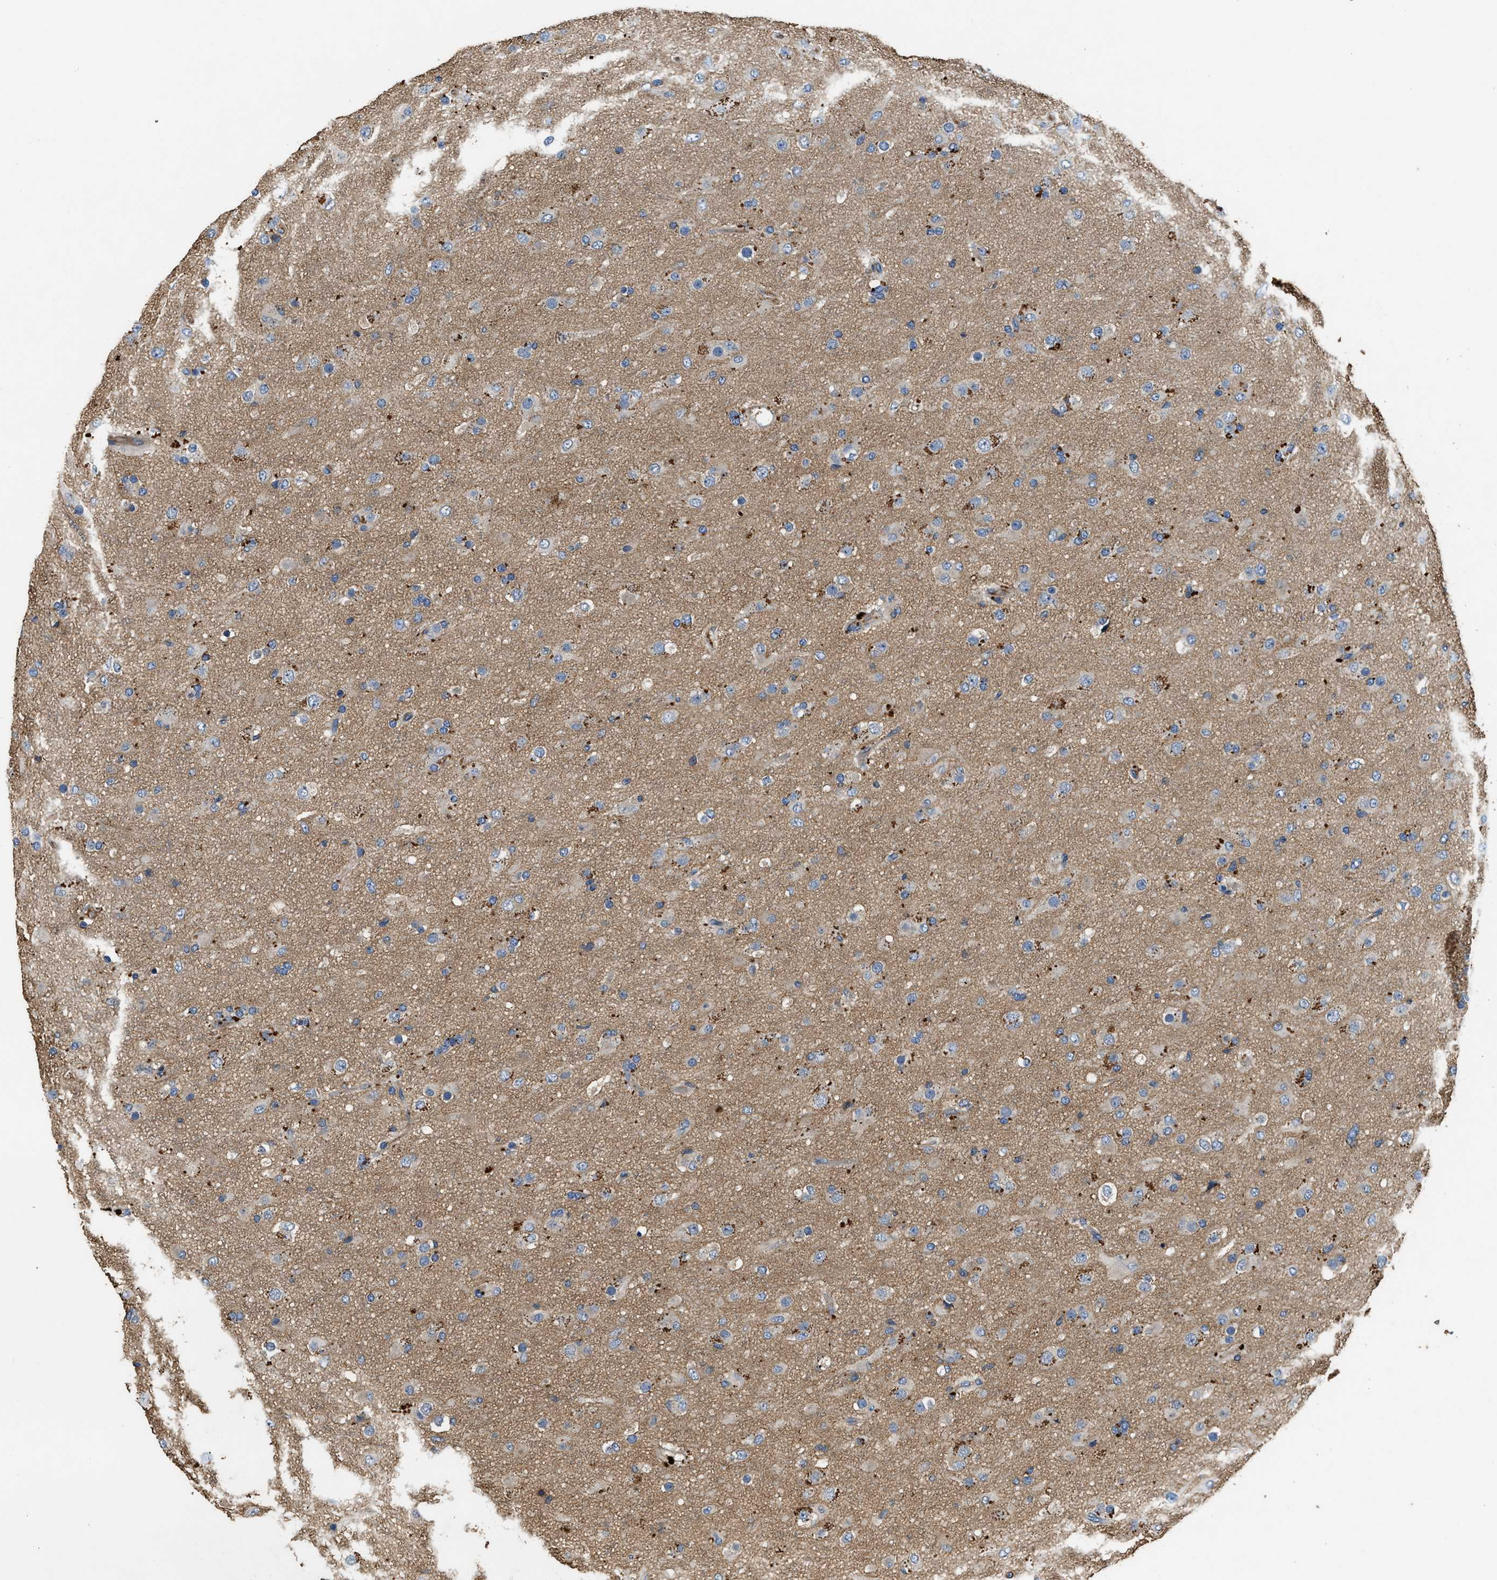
{"staining": {"intensity": "negative", "quantity": "none", "location": "none"}, "tissue": "glioma", "cell_type": "Tumor cells", "image_type": "cancer", "snomed": [{"axis": "morphology", "description": "Glioma, malignant, Low grade"}, {"axis": "topography", "description": "Brain"}], "caption": "A histopathology image of glioma stained for a protein reveals no brown staining in tumor cells. The staining is performed using DAB (3,3'-diaminobenzidine) brown chromogen with nuclei counter-stained in using hematoxylin.", "gene": "BLOC1S1", "patient": {"sex": "male", "age": 65}}